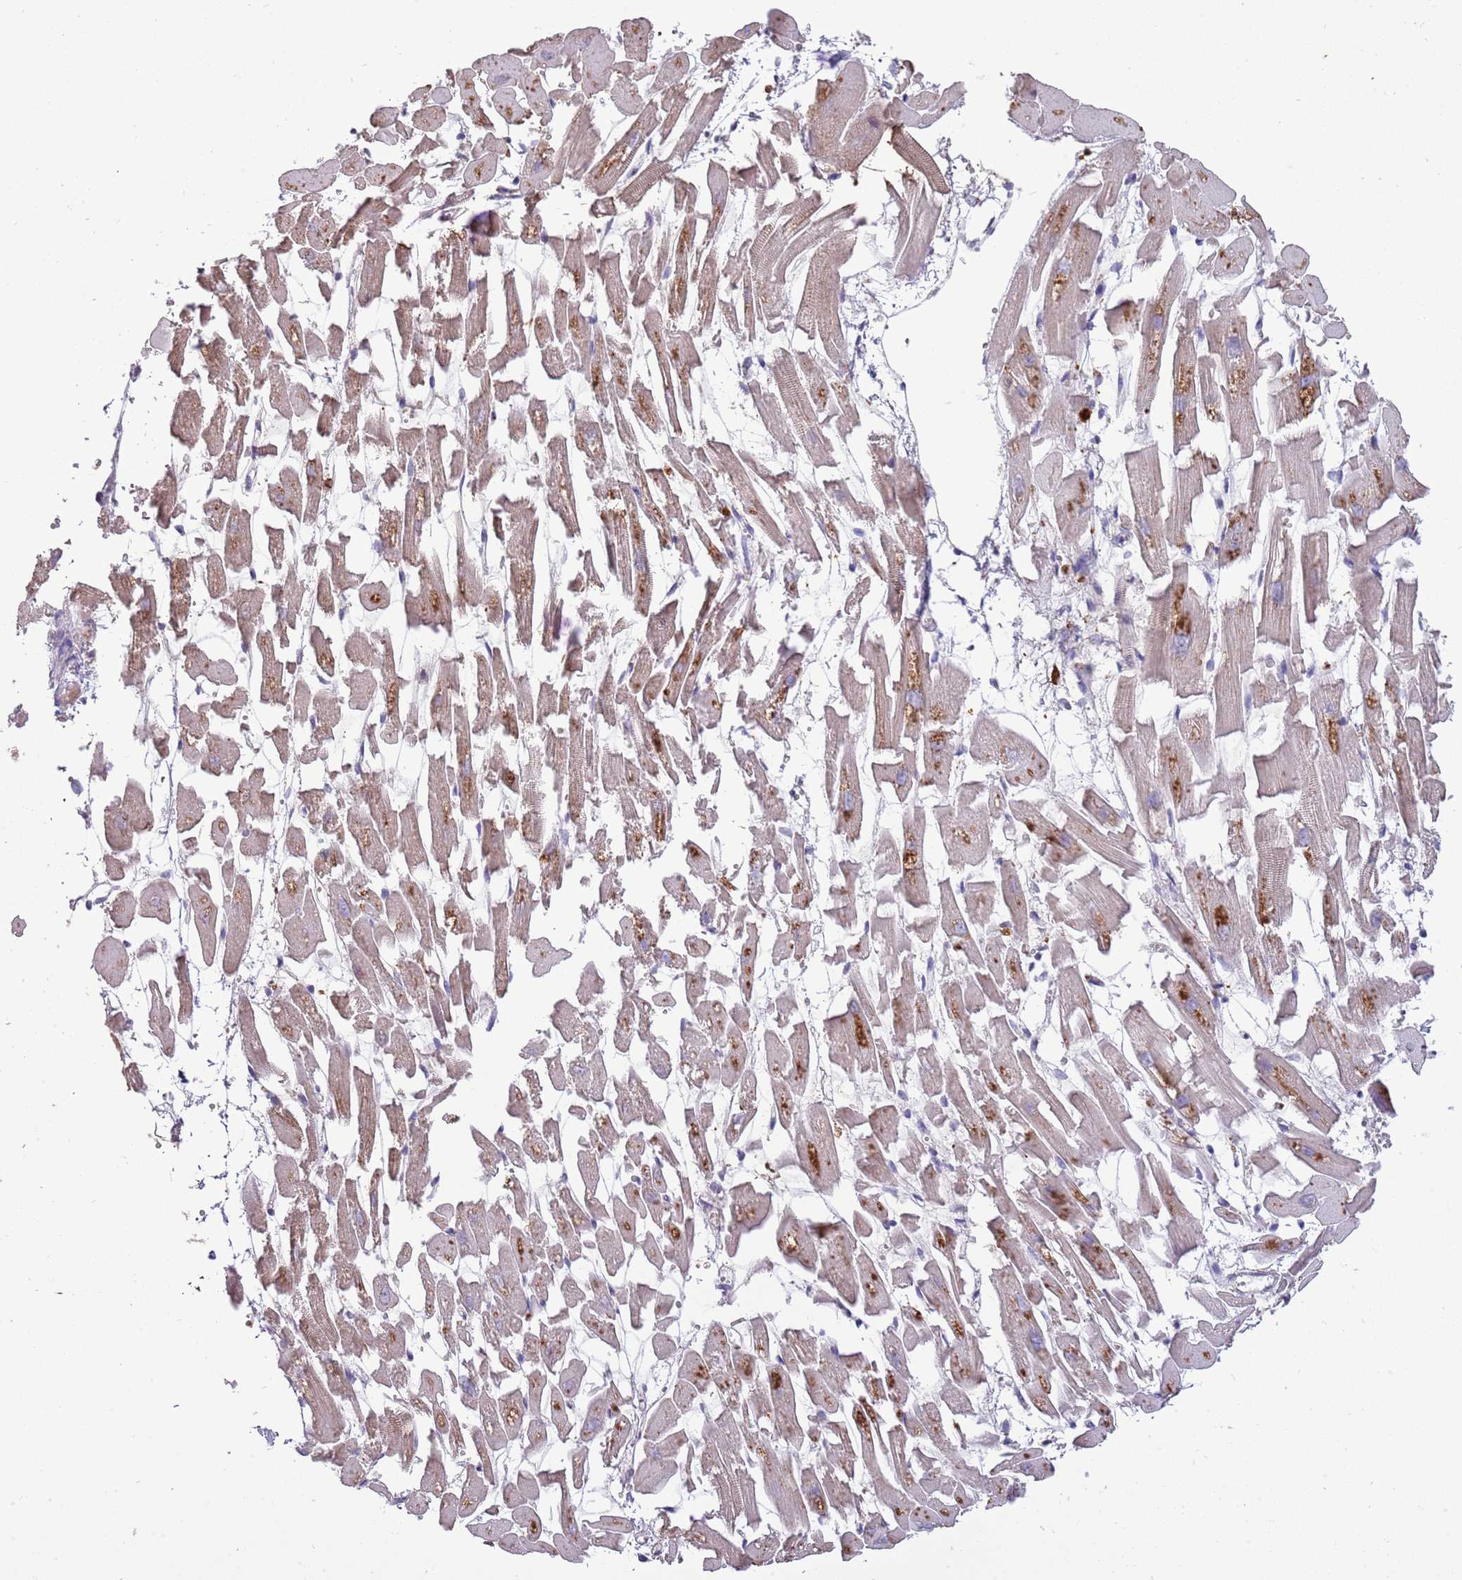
{"staining": {"intensity": "weak", "quantity": ">75%", "location": "cytoplasmic/membranous"}, "tissue": "heart muscle", "cell_type": "Cardiomyocytes", "image_type": "normal", "snomed": [{"axis": "morphology", "description": "Normal tissue, NOS"}, {"axis": "topography", "description": "Heart"}], "caption": "A high-resolution histopathology image shows immunohistochemistry staining of benign heart muscle, which reveals weak cytoplasmic/membranous expression in approximately >75% of cardiomyocytes. Using DAB (3,3'-diaminobenzidine) (brown) and hematoxylin (blue) stains, captured at high magnification using brightfield microscopy.", "gene": "P2RY13", "patient": {"sex": "female", "age": 64}}